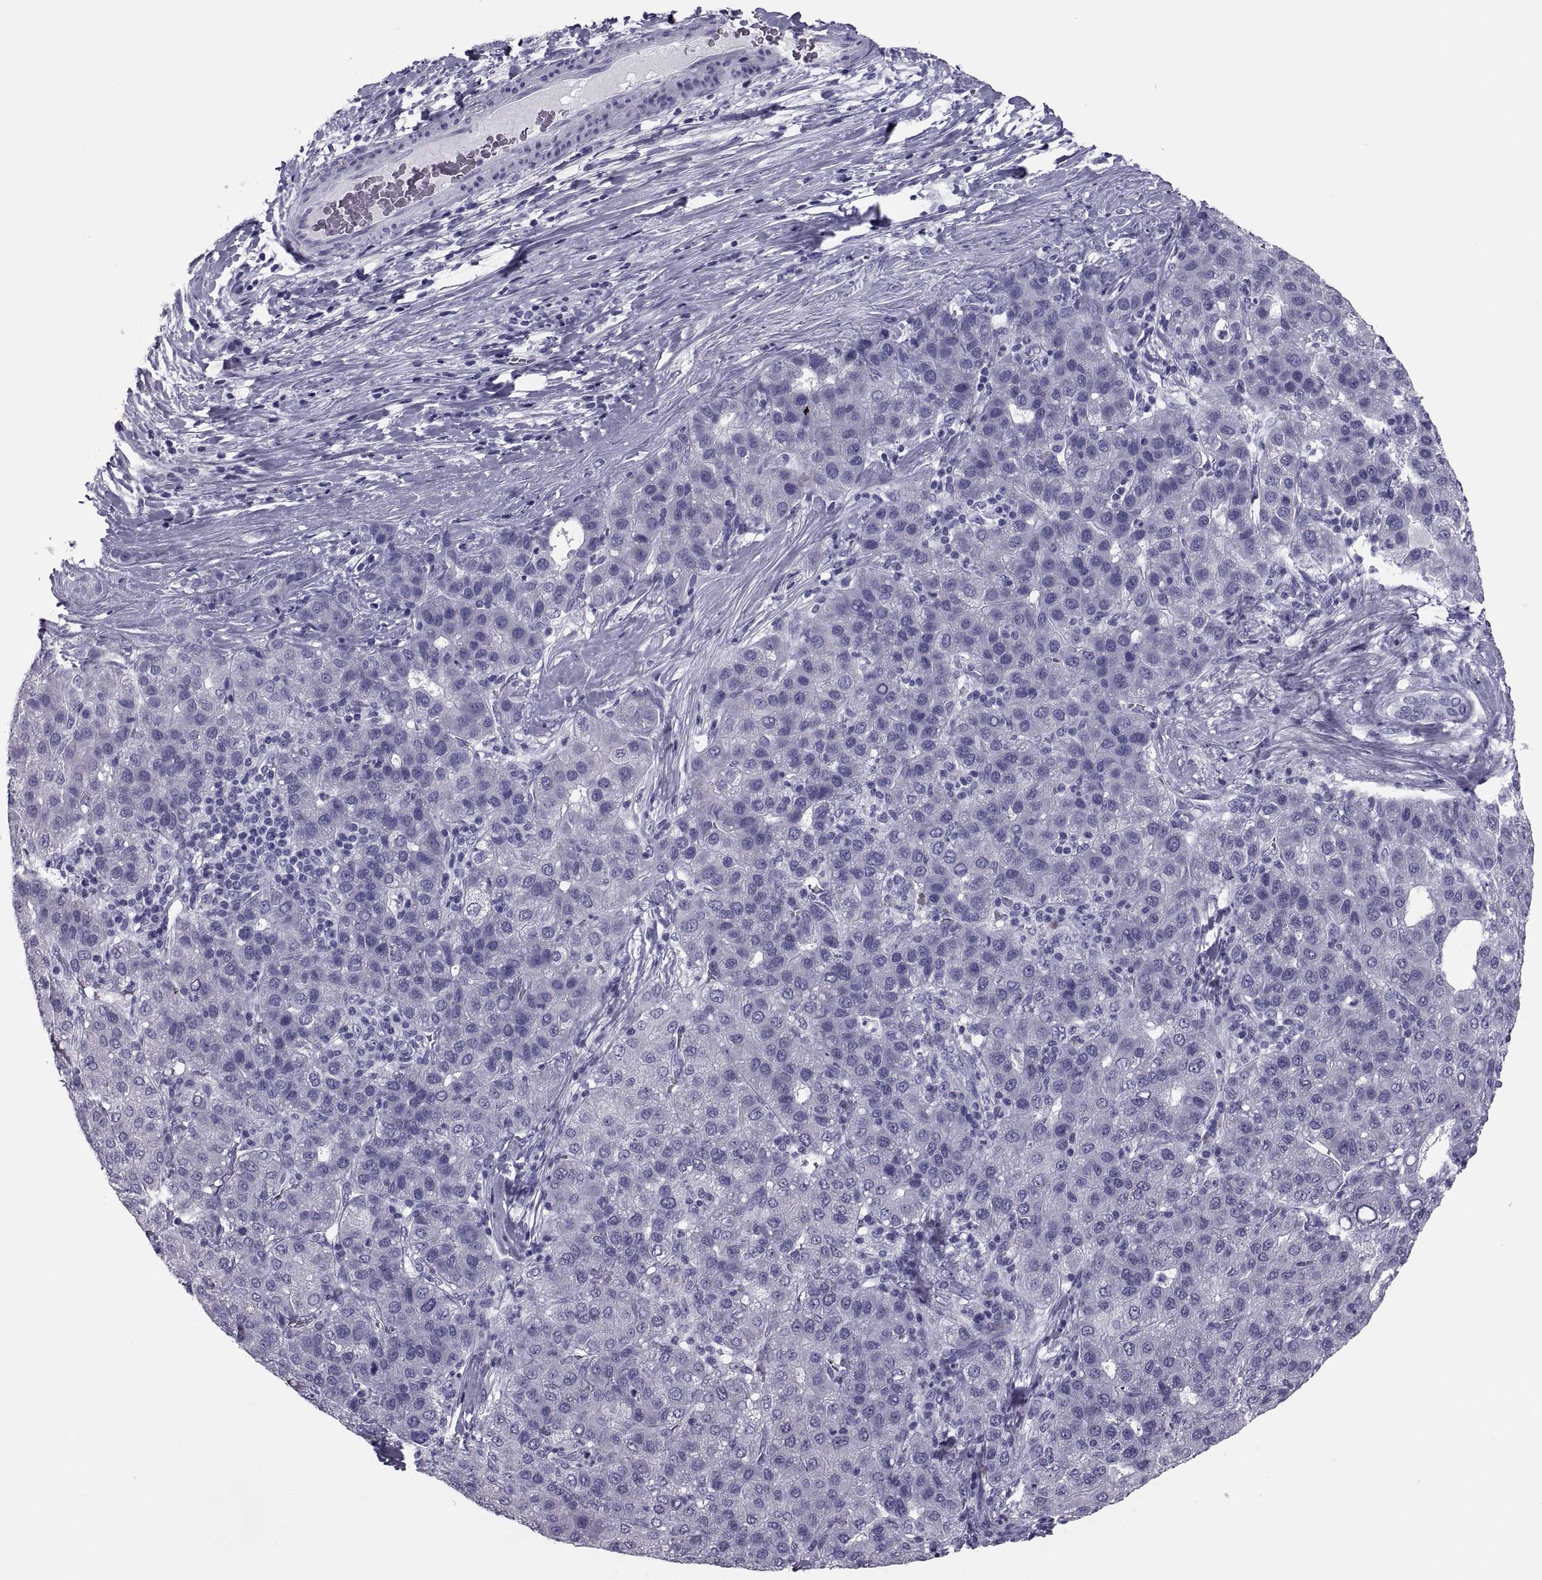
{"staining": {"intensity": "negative", "quantity": "none", "location": "none"}, "tissue": "liver cancer", "cell_type": "Tumor cells", "image_type": "cancer", "snomed": [{"axis": "morphology", "description": "Carcinoma, Hepatocellular, NOS"}, {"axis": "topography", "description": "Liver"}], "caption": "High magnification brightfield microscopy of hepatocellular carcinoma (liver) stained with DAB (brown) and counterstained with hematoxylin (blue): tumor cells show no significant positivity.", "gene": "CRISP1", "patient": {"sex": "male", "age": 65}}